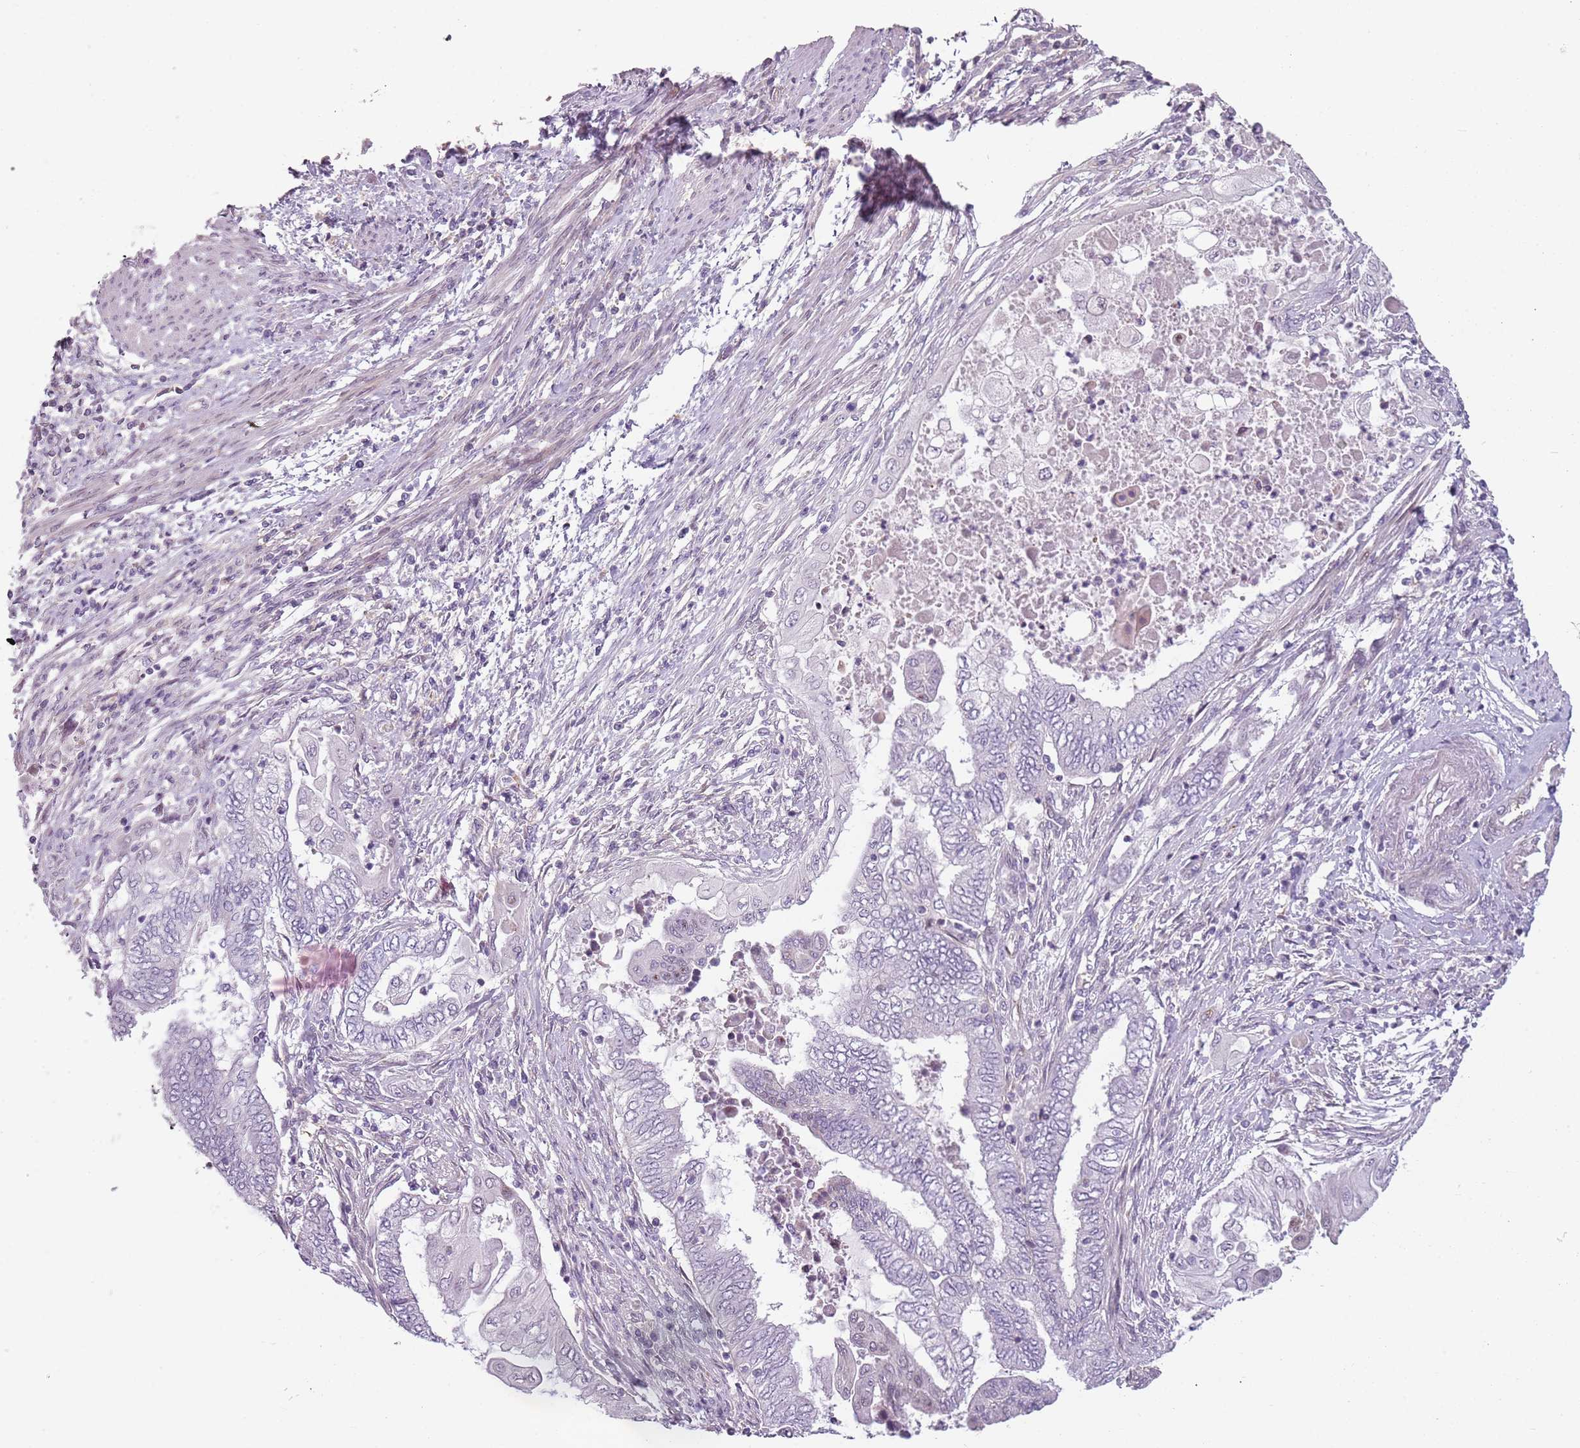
{"staining": {"intensity": "negative", "quantity": "none", "location": "none"}, "tissue": "endometrial cancer", "cell_type": "Tumor cells", "image_type": "cancer", "snomed": [{"axis": "morphology", "description": "Adenocarcinoma, NOS"}, {"axis": "topography", "description": "Uterus"}, {"axis": "topography", "description": "Endometrium"}], "caption": "Histopathology image shows no protein staining in tumor cells of endometrial adenocarcinoma tissue.", "gene": "DEFB116", "patient": {"sex": "female", "age": 70}}